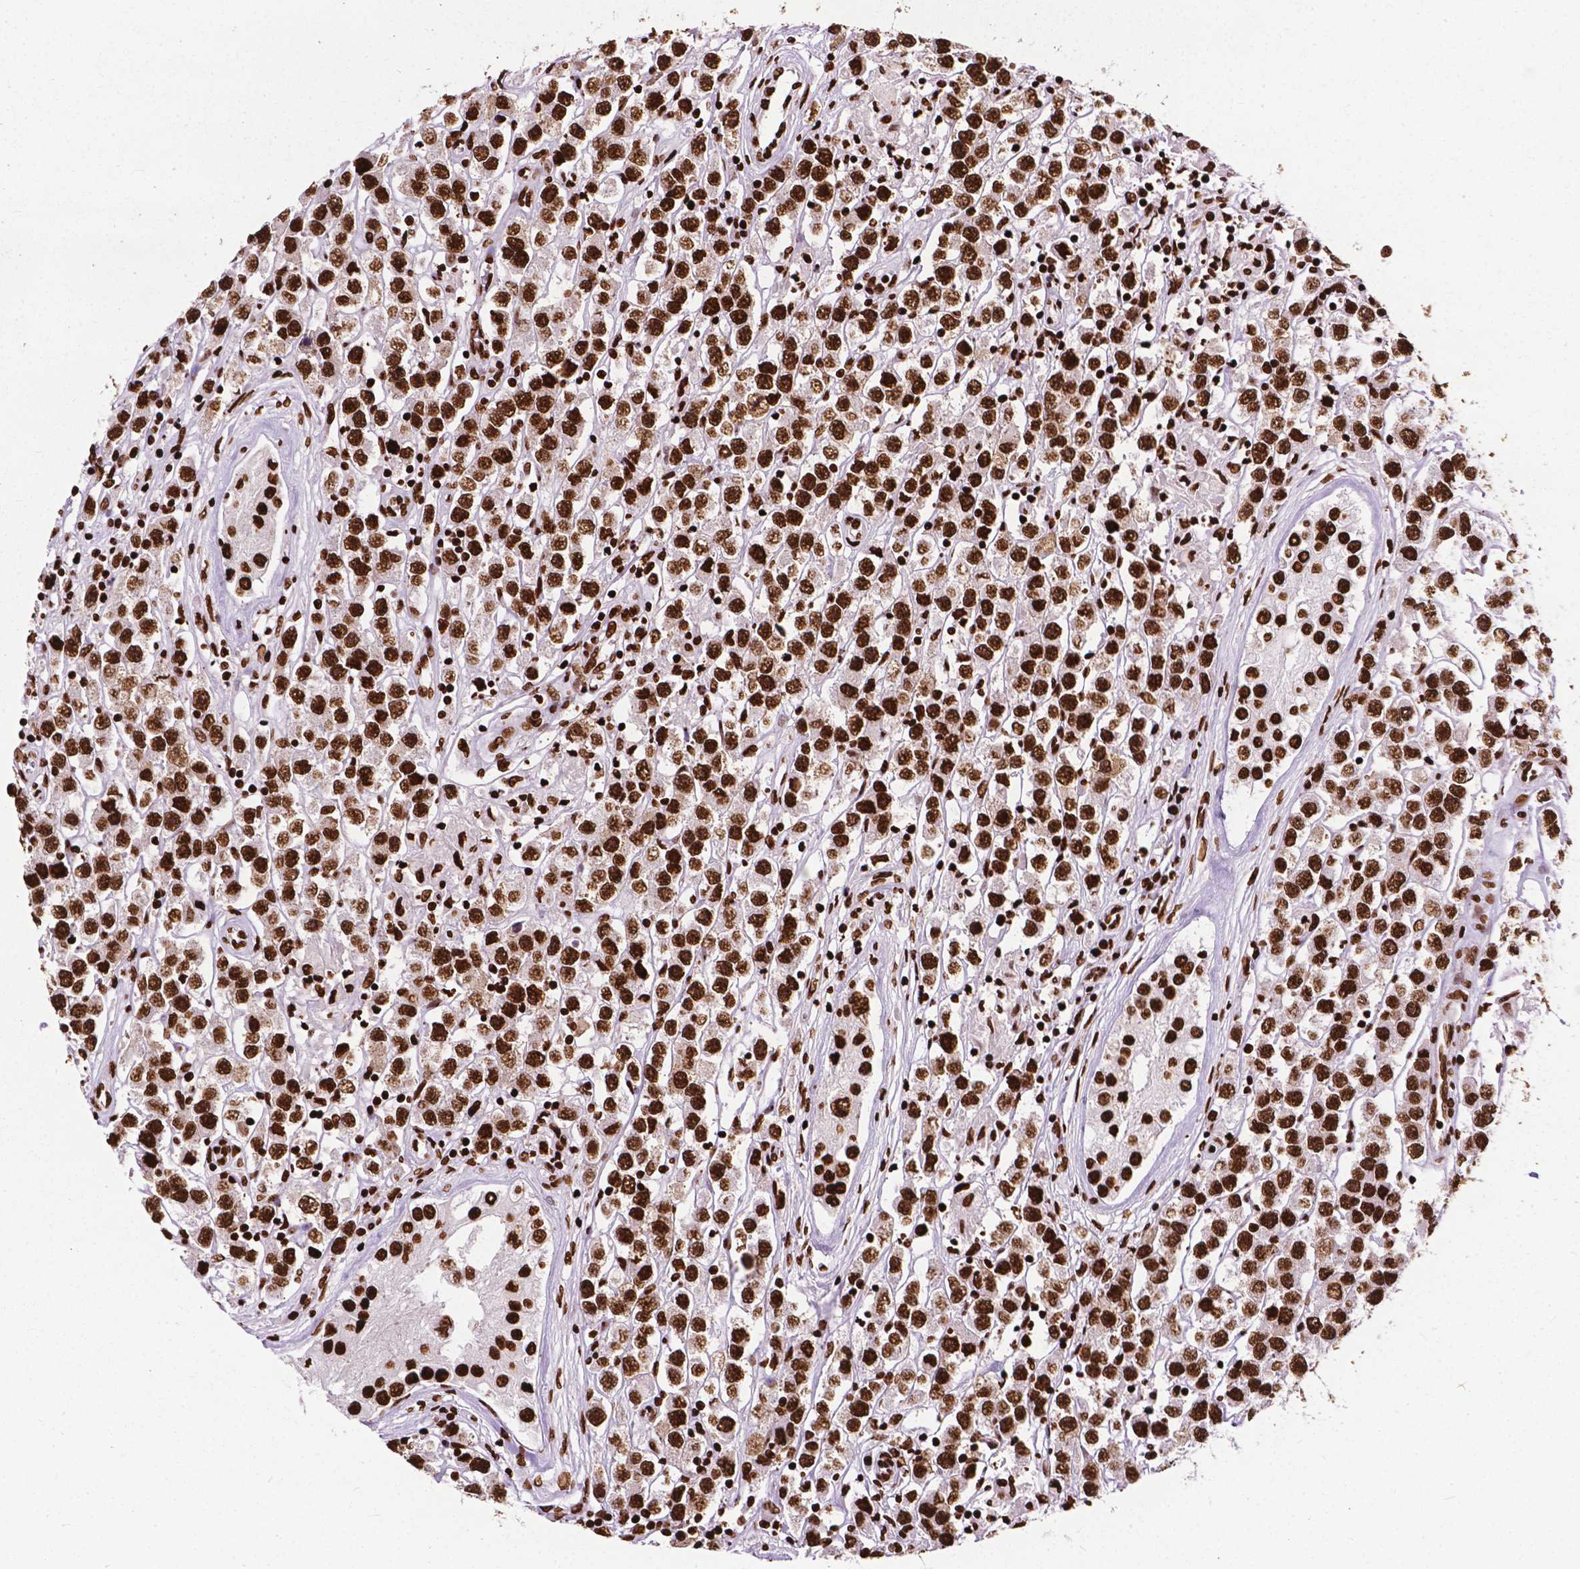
{"staining": {"intensity": "strong", "quantity": ">75%", "location": "nuclear"}, "tissue": "testis cancer", "cell_type": "Tumor cells", "image_type": "cancer", "snomed": [{"axis": "morphology", "description": "Seminoma, NOS"}, {"axis": "topography", "description": "Testis"}], "caption": "Testis cancer was stained to show a protein in brown. There is high levels of strong nuclear expression in about >75% of tumor cells.", "gene": "SMIM5", "patient": {"sex": "male", "age": 45}}